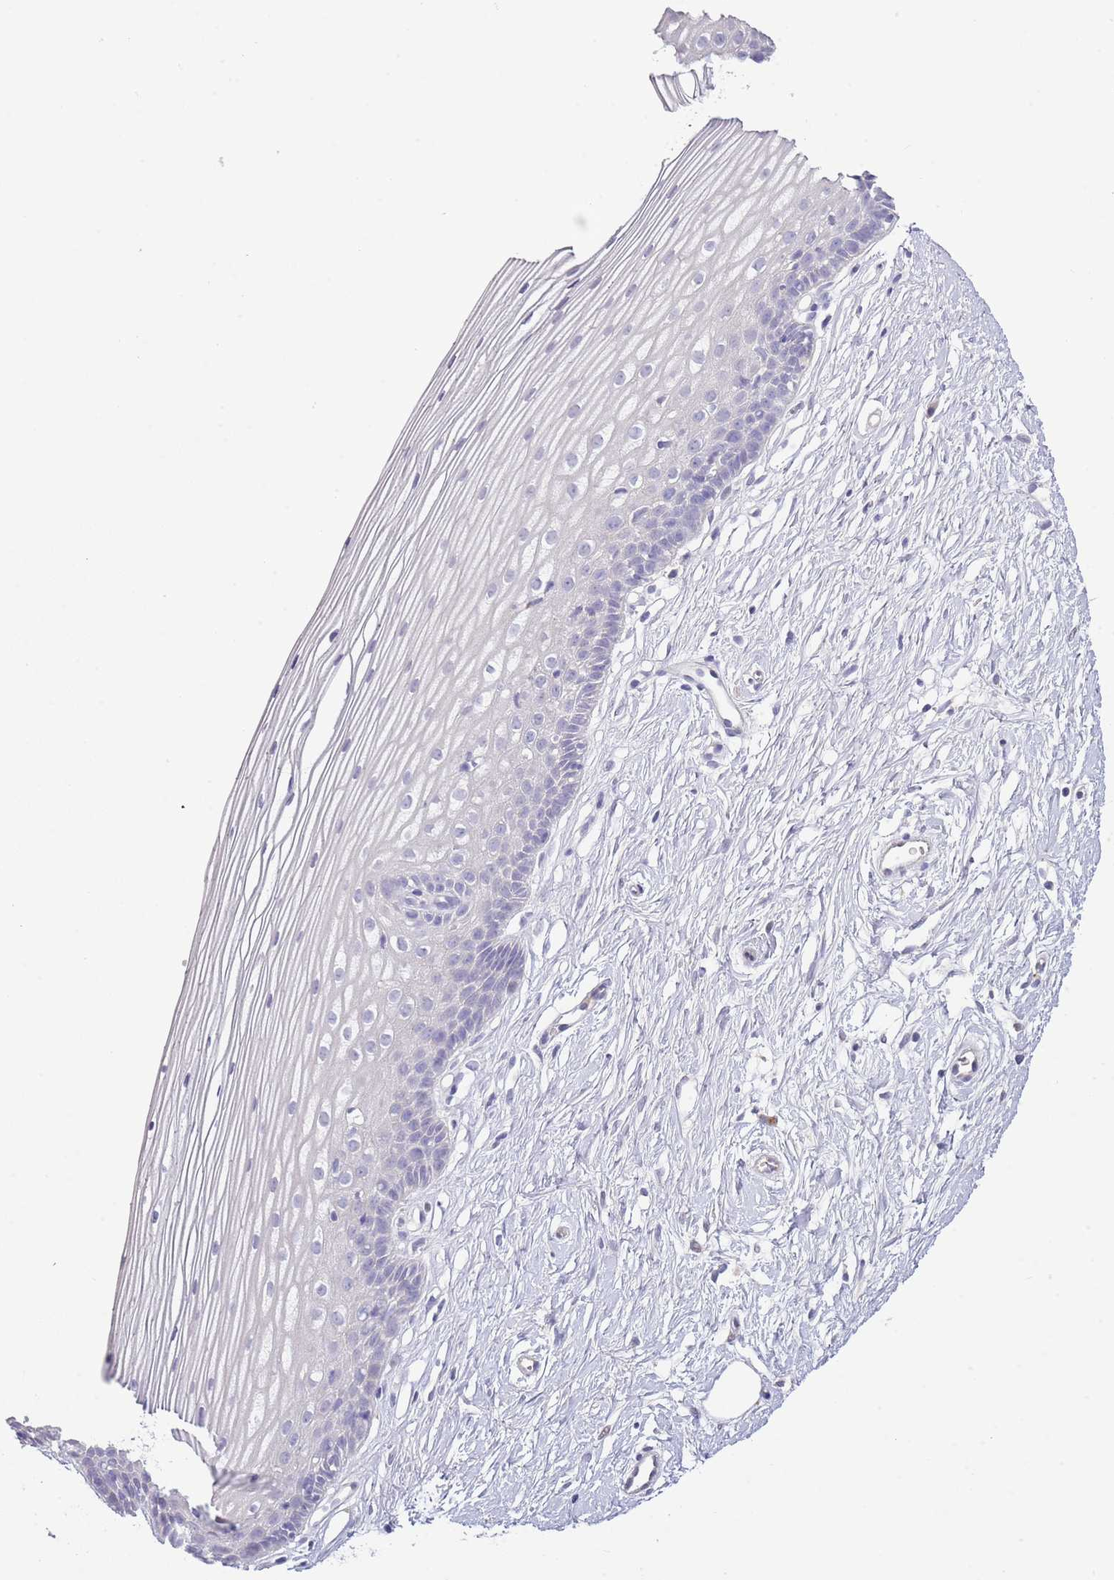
{"staining": {"intensity": "negative", "quantity": "none", "location": "none"}, "tissue": "cervix", "cell_type": "Glandular cells", "image_type": "normal", "snomed": [{"axis": "morphology", "description": "Normal tissue, NOS"}, {"axis": "topography", "description": "Cervix"}], "caption": "Immunohistochemistry (IHC) photomicrograph of benign cervix: human cervix stained with DAB displays no significant protein staining in glandular cells. The staining was performed using DAB (3,3'-diaminobenzidine) to visualize the protein expression in brown, while the nuclei were stained in blue with hematoxylin (Magnification: 20x).", "gene": "ABHD17A", "patient": {"sex": "female", "age": 40}}